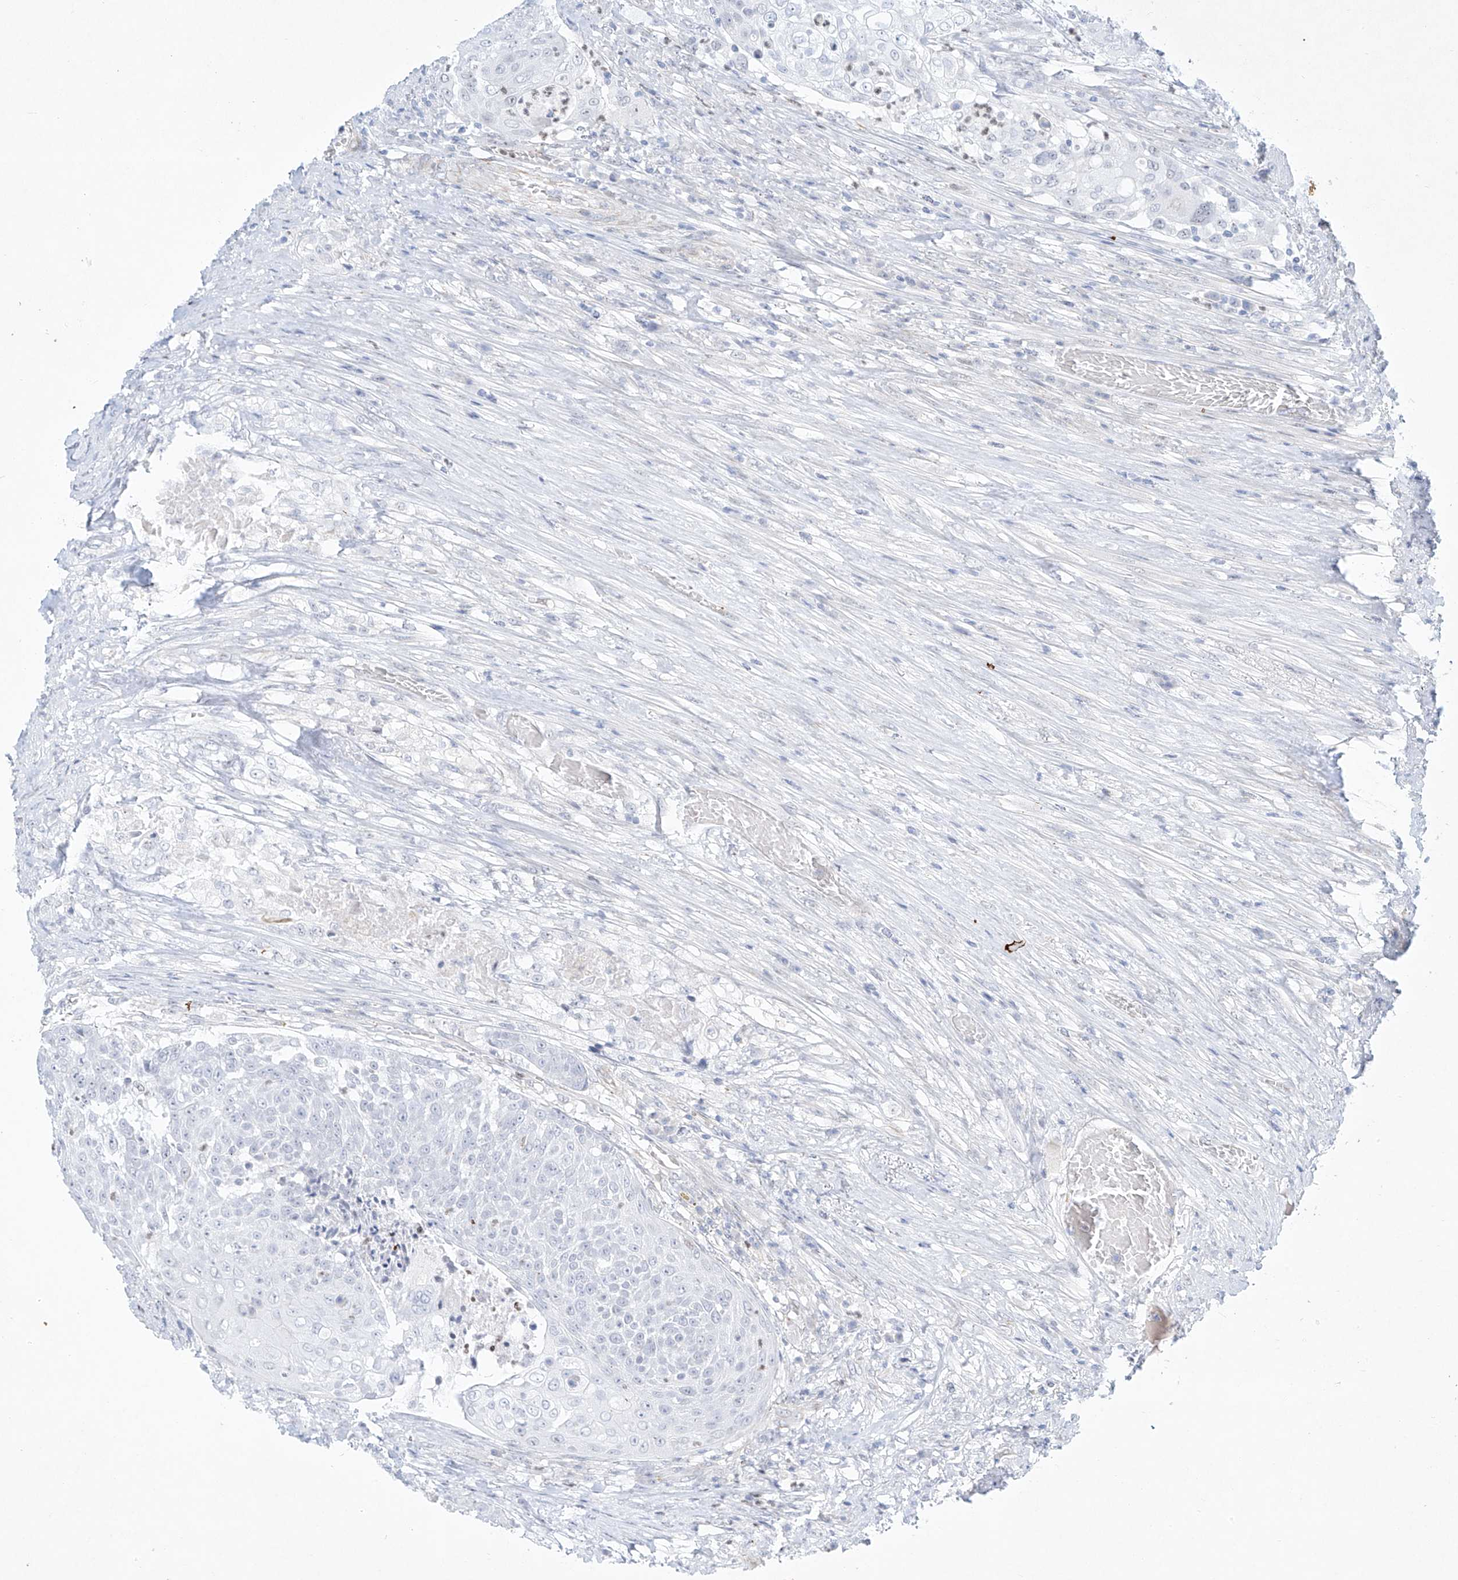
{"staining": {"intensity": "negative", "quantity": "none", "location": "none"}, "tissue": "urothelial cancer", "cell_type": "Tumor cells", "image_type": "cancer", "snomed": [{"axis": "morphology", "description": "Urothelial carcinoma, High grade"}, {"axis": "topography", "description": "Urinary bladder"}], "caption": "A high-resolution histopathology image shows immunohistochemistry (IHC) staining of urothelial carcinoma (high-grade), which shows no significant positivity in tumor cells. (Stains: DAB (3,3'-diaminobenzidine) IHC with hematoxylin counter stain, Microscopy: brightfield microscopy at high magnification).", "gene": "REEP2", "patient": {"sex": "female", "age": 63}}